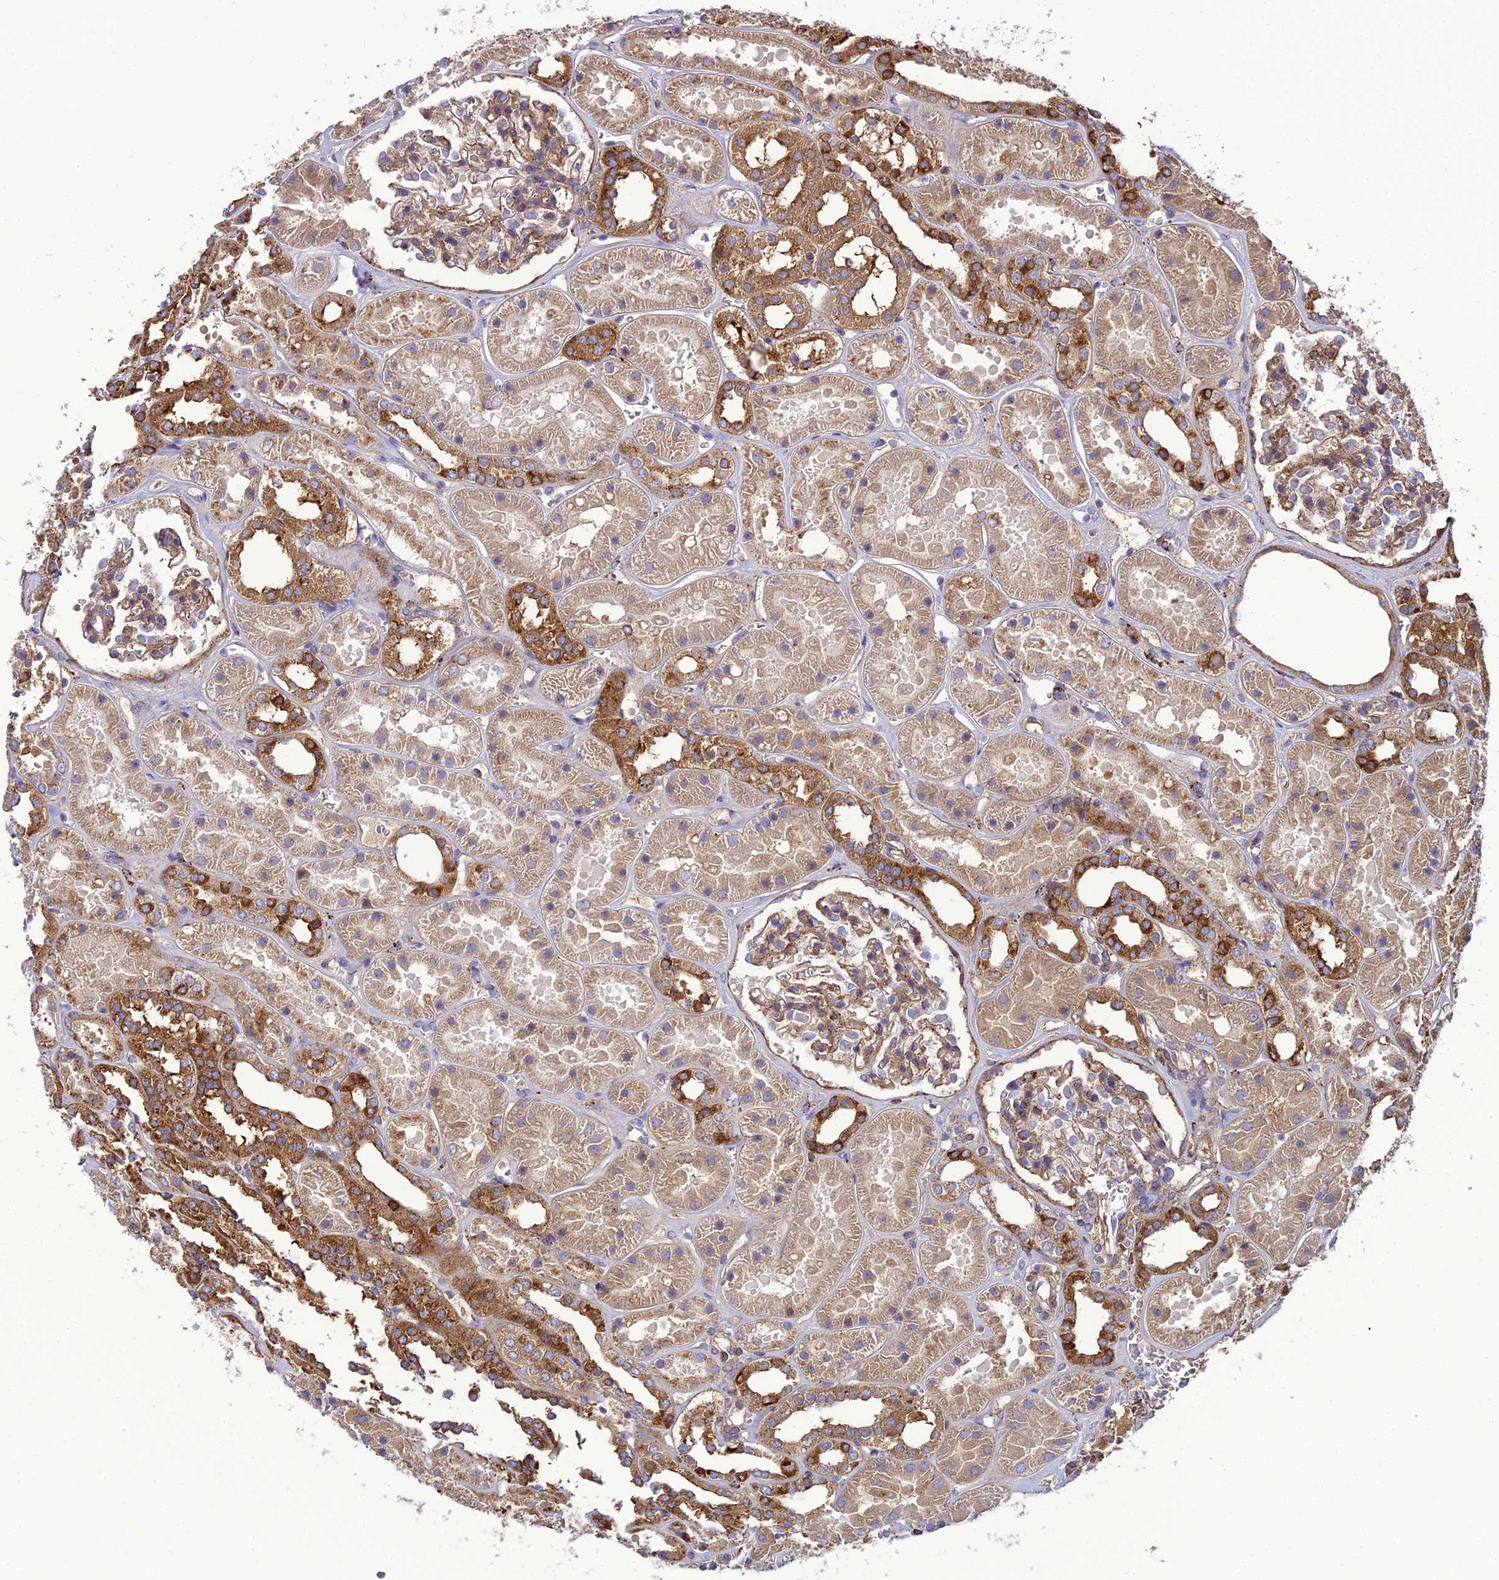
{"staining": {"intensity": "moderate", "quantity": "25%-75%", "location": "cytoplasmic/membranous"}, "tissue": "kidney", "cell_type": "Cells in glomeruli", "image_type": "normal", "snomed": [{"axis": "morphology", "description": "Normal tissue, NOS"}, {"axis": "topography", "description": "Kidney"}], "caption": "Moderate cytoplasmic/membranous staining is seen in approximately 25%-75% of cells in glomeruli in benign kidney.", "gene": "LNPEP", "patient": {"sex": "female", "age": 41}}